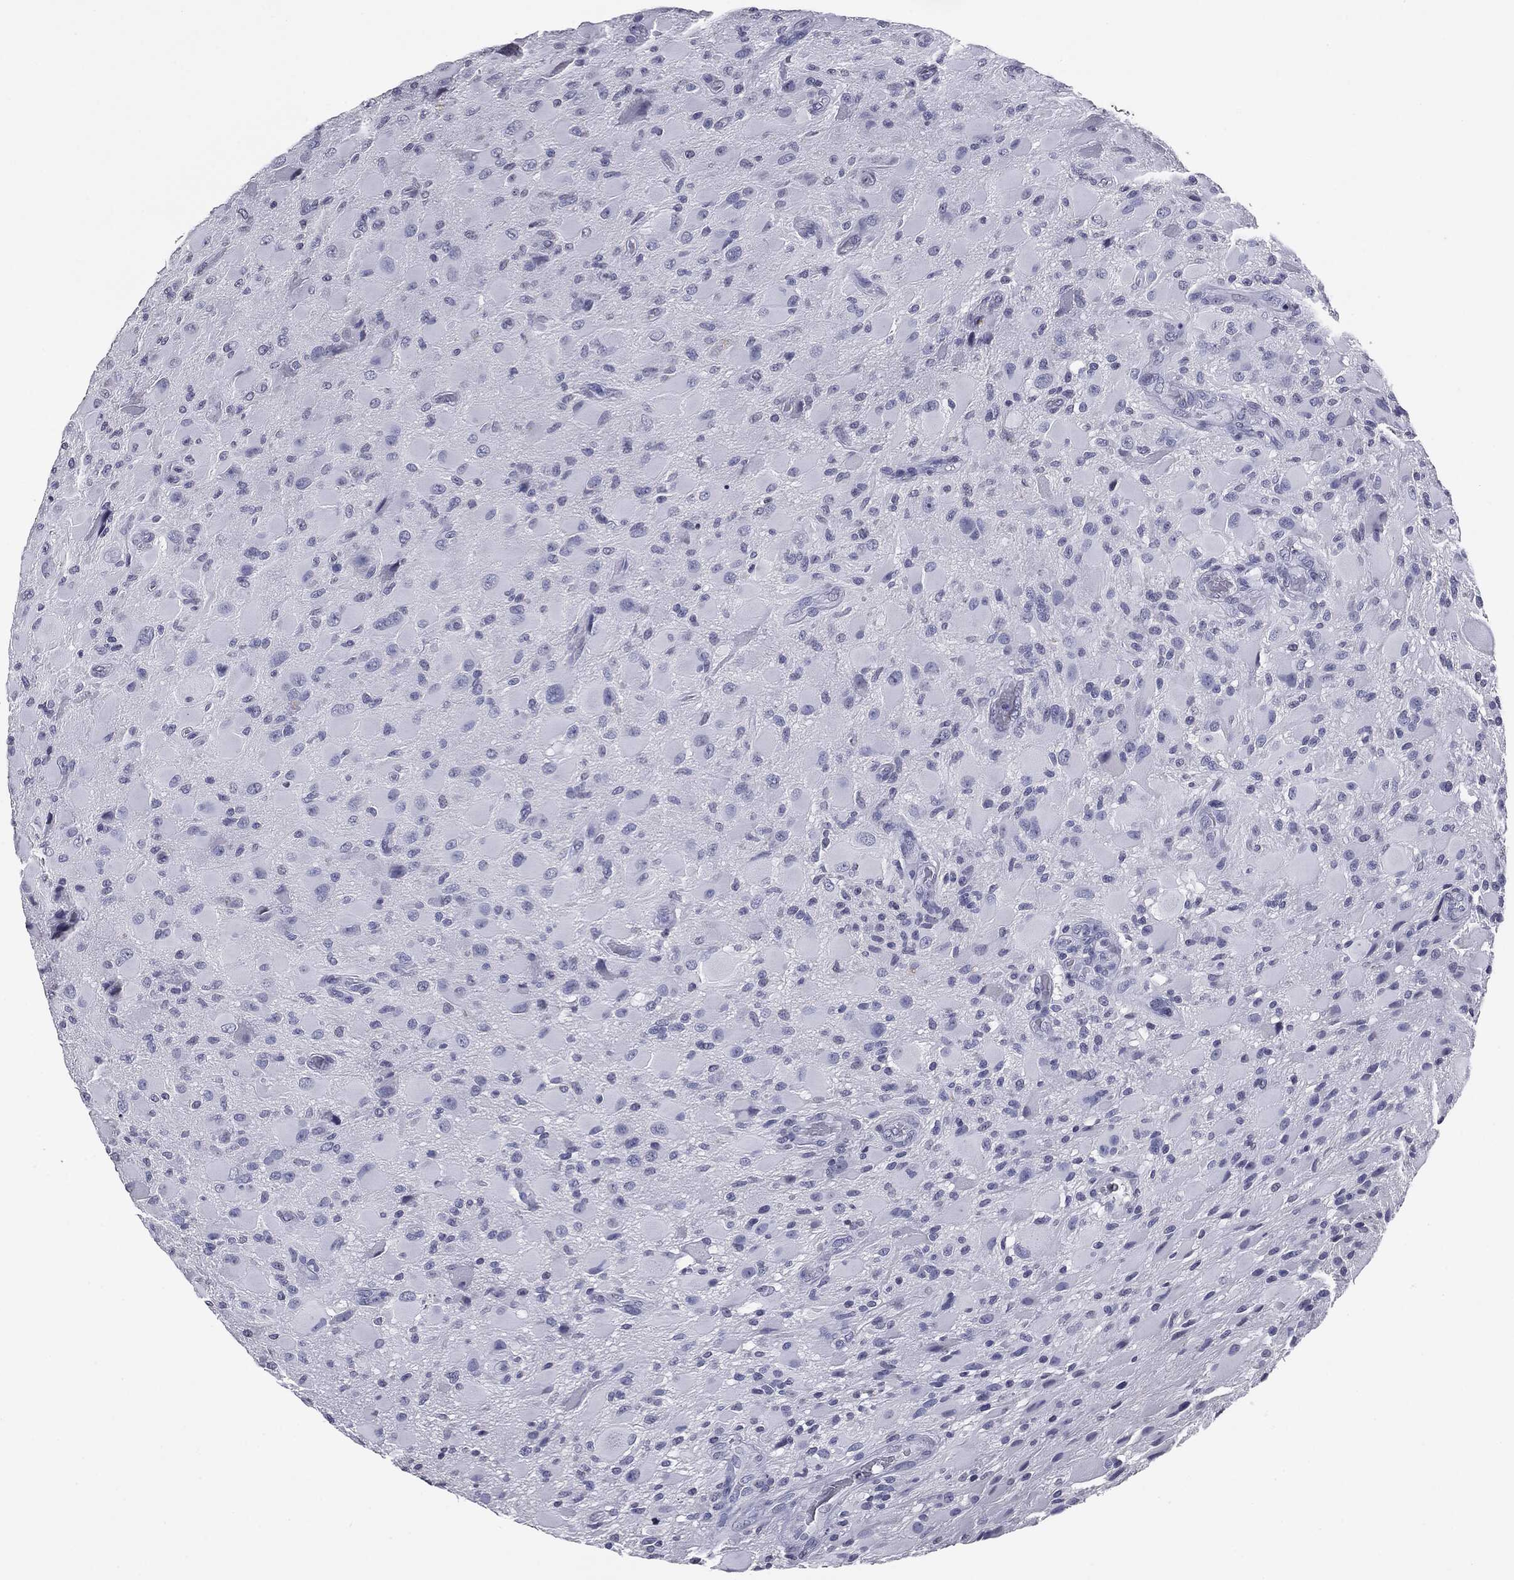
{"staining": {"intensity": "negative", "quantity": "none", "location": "none"}, "tissue": "glioma", "cell_type": "Tumor cells", "image_type": "cancer", "snomed": [{"axis": "morphology", "description": "Glioma, malignant, High grade"}, {"axis": "topography", "description": "Cerebral cortex"}], "caption": "Immunohistochemistry photomicrograph of human glioma stained for a protein (brown), which exhibits no staining in tumor cells.", "gene": "SERPINB4", "patient": {"sex": "male", "age": 35}}